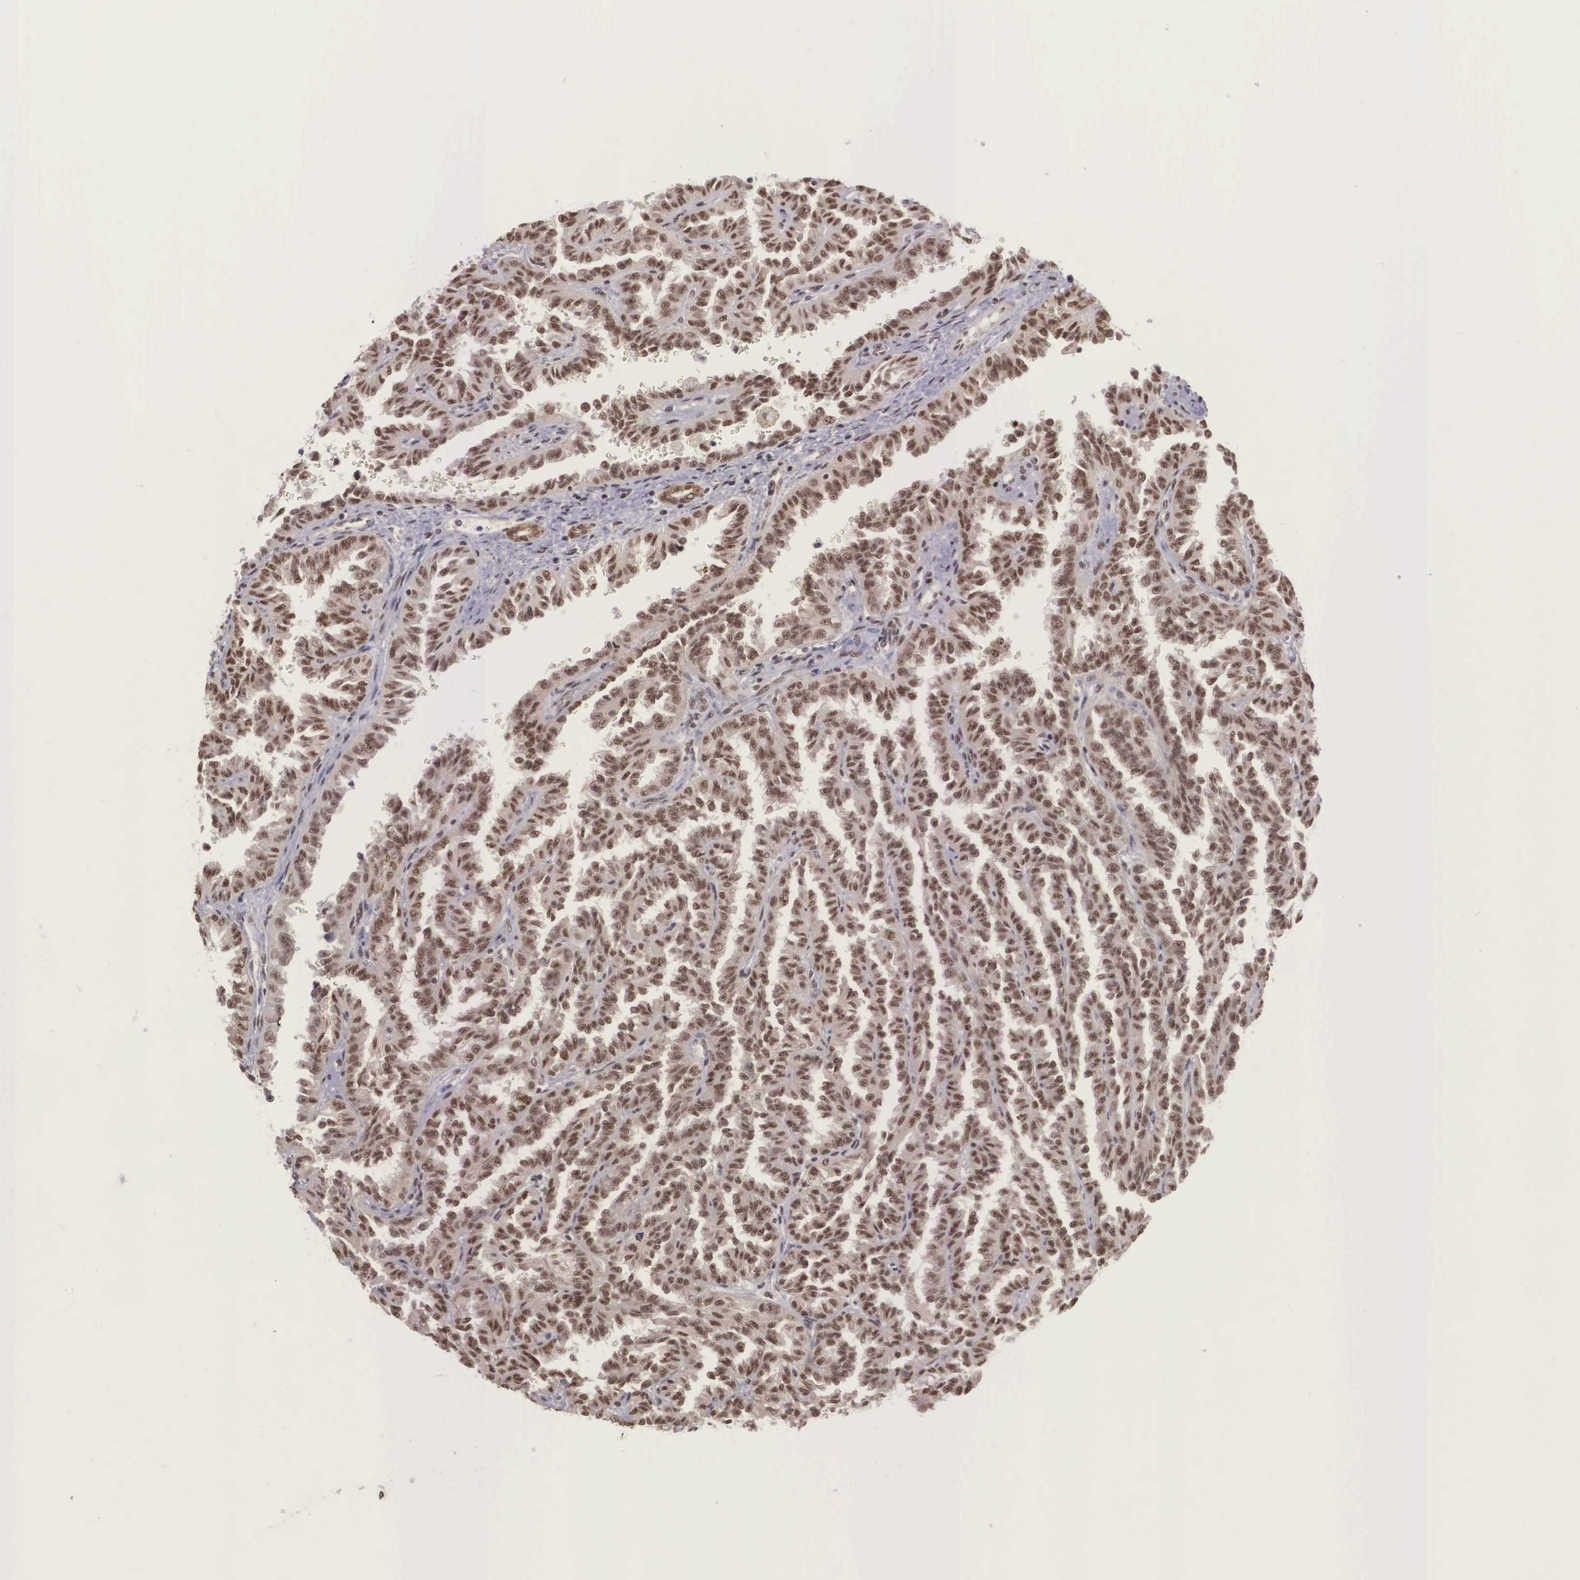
{"staining": {"intensity": "moderate", "quantity": ">75%", "location": "nuclear"}, "tissue": "renal cancer", "cell_type": "Tumor cells", "image_type": "cancer", "snomed": [{"axis": "morphology", "description": "Inflammation, NOS"}, {"axis": "morphology", "description": "Adenocarcinoma, NOS"}, {"axis": "topography", "description": "Kidney"}], "caption": "High-power microscopy captured an immunohistochemistry micrograph of renal cancer, revealing moderate nuclear staining in approximately >75% of tumor cells.", "gene": "POLR2F", "patient": {"sex": "male", "age": 68}}